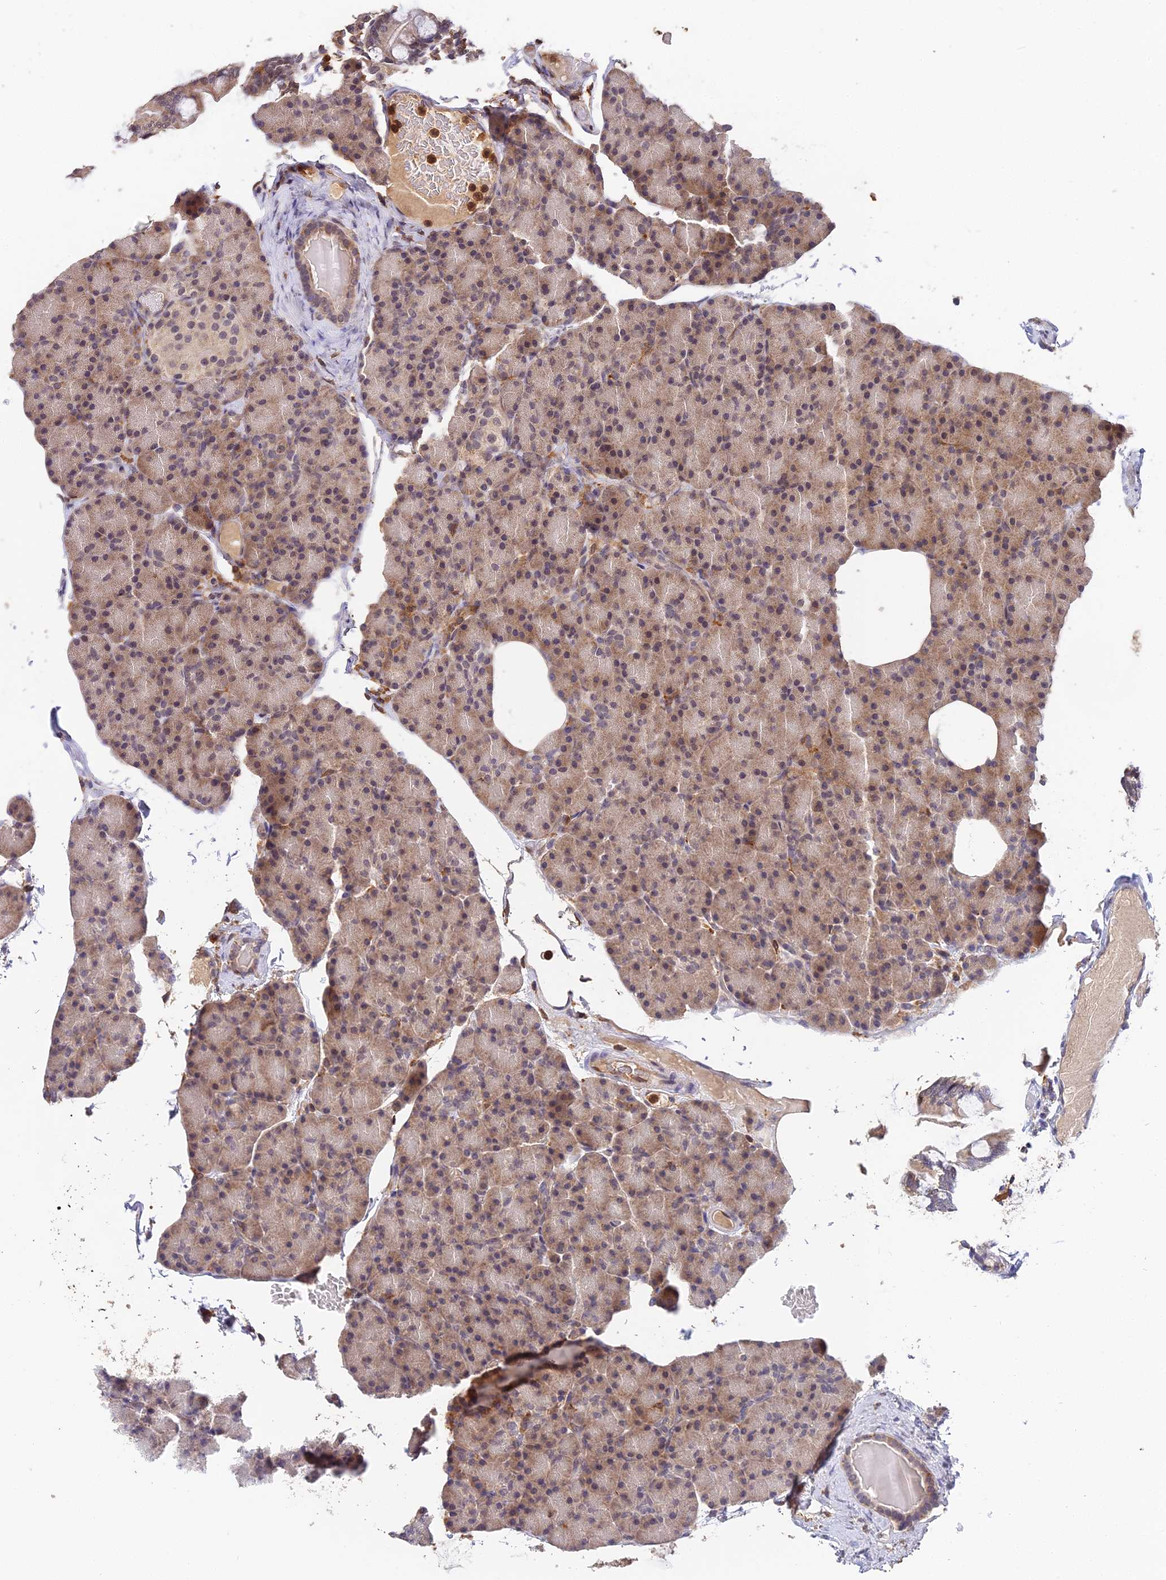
{"staining": {"intensity": "moderate", "quantity": "25%-75%", "location": "cytoplasmic/membranous"}, "tissue": "pancreas", "cell_type": "Exocrine glandular cells", "image_type": "normal", "snomed": [{"axis": "morphology", "description": "Normal tissue, NOS"}, {"axis": "topography", "description": "Pancreas"}], "caption": "Exocrine glandular cells demonstrate medium levels of moderate cytoplasmic/membranous expression in about 25%-75% of cells in benign pancreas.", "gene": "TPRX1", "patient": {"sex": "female", "age": 43}}